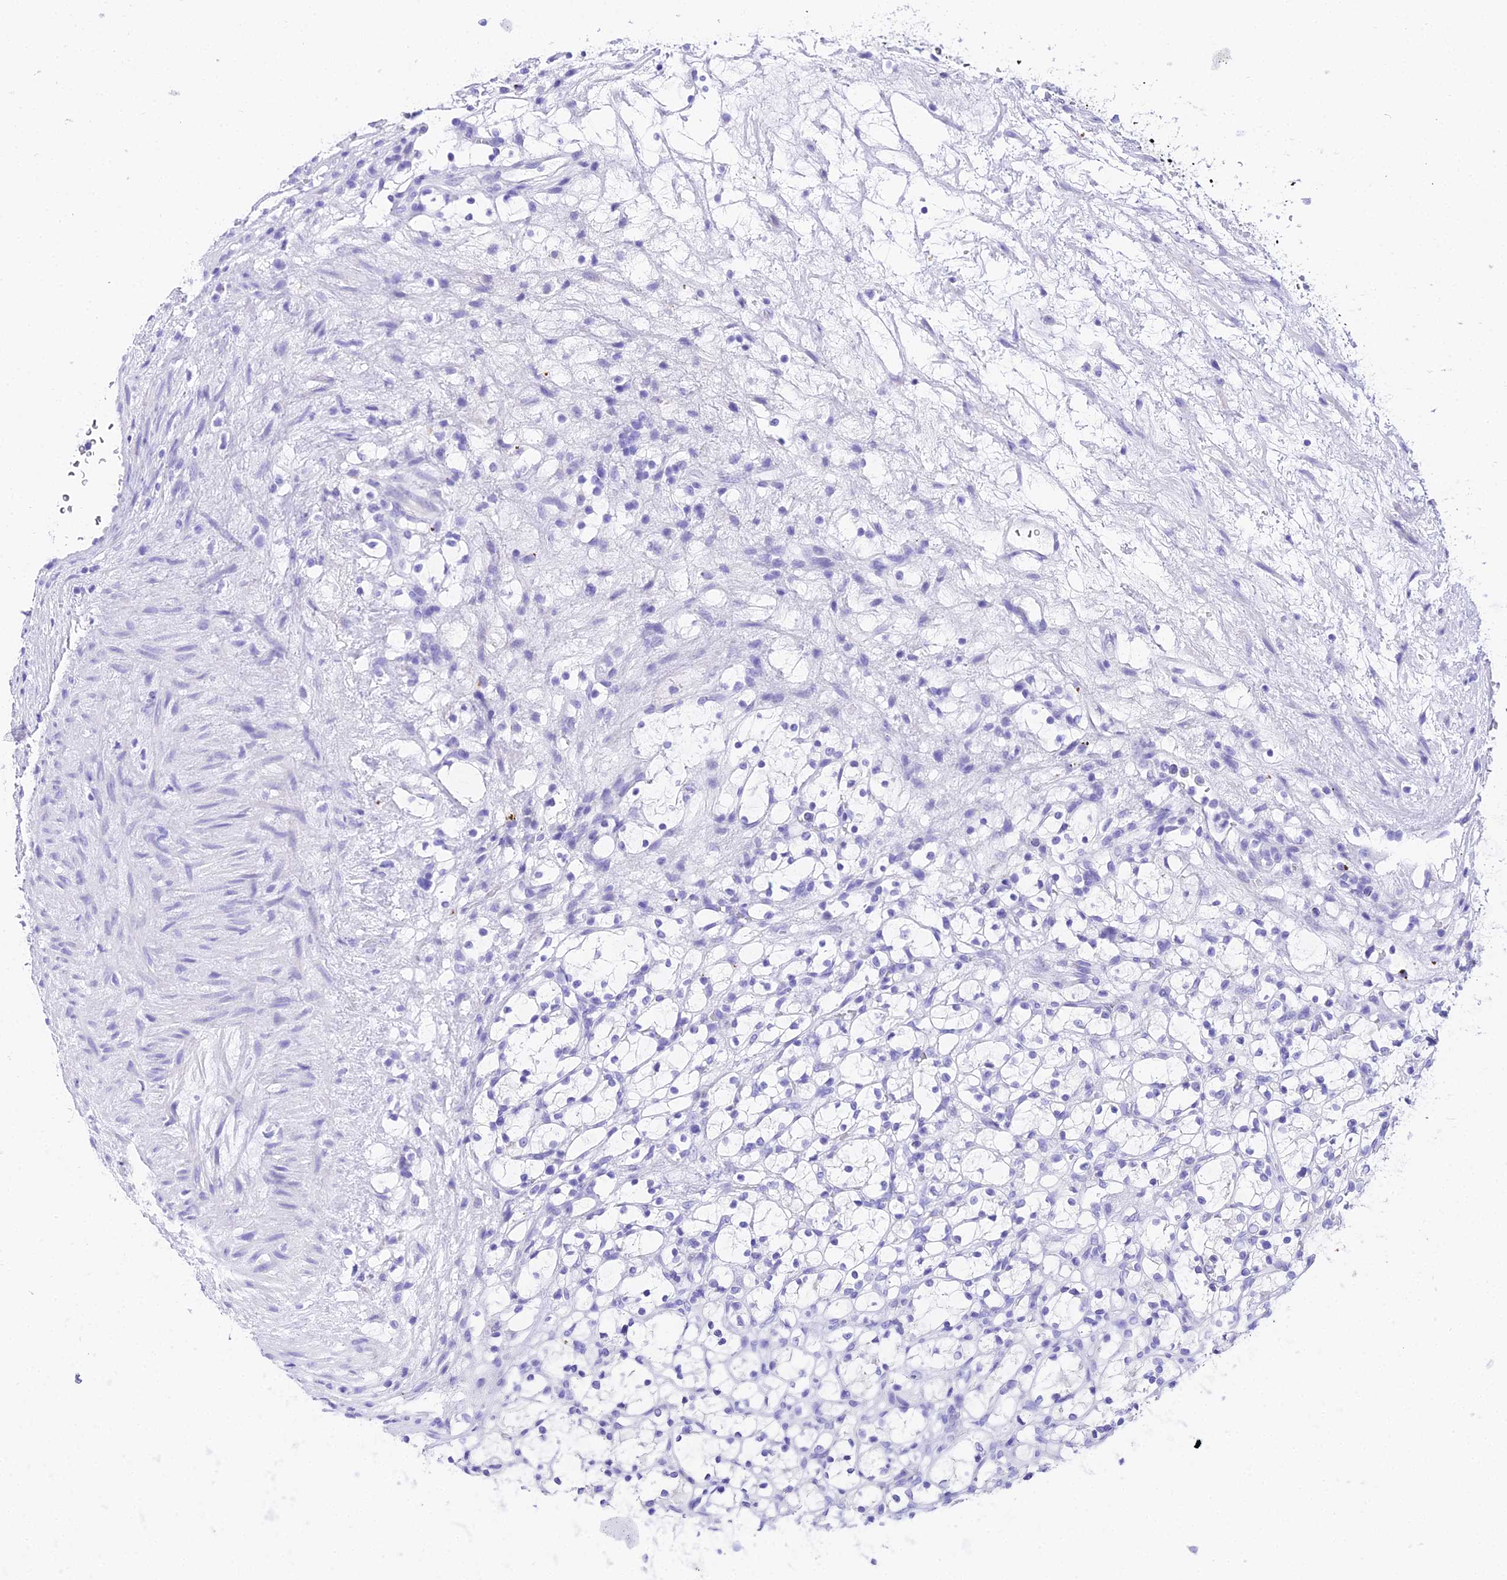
{"staining": {"intensity": "negative", "quantity": "none", "location": "none"}, "tissue": "renal cancer", "cell_type": "Tumor cells", "image_type": "cancer", "snomed": [{"axis": "morphology", "description": "Adenocarcinoma, NOS"}, {"axis": "topography", "description": "Kidney"}], "caption": "There is no significant staining in tumor cells of renal cancer (adenocarcinoma). The staining is performed using DAB (3,3'-diaminobenzidine) brown chromogen with nuclei counter-stained in using hematoxylin.", "gene": "TRMT44", "patient": {"sex": "female", "age": 69}}